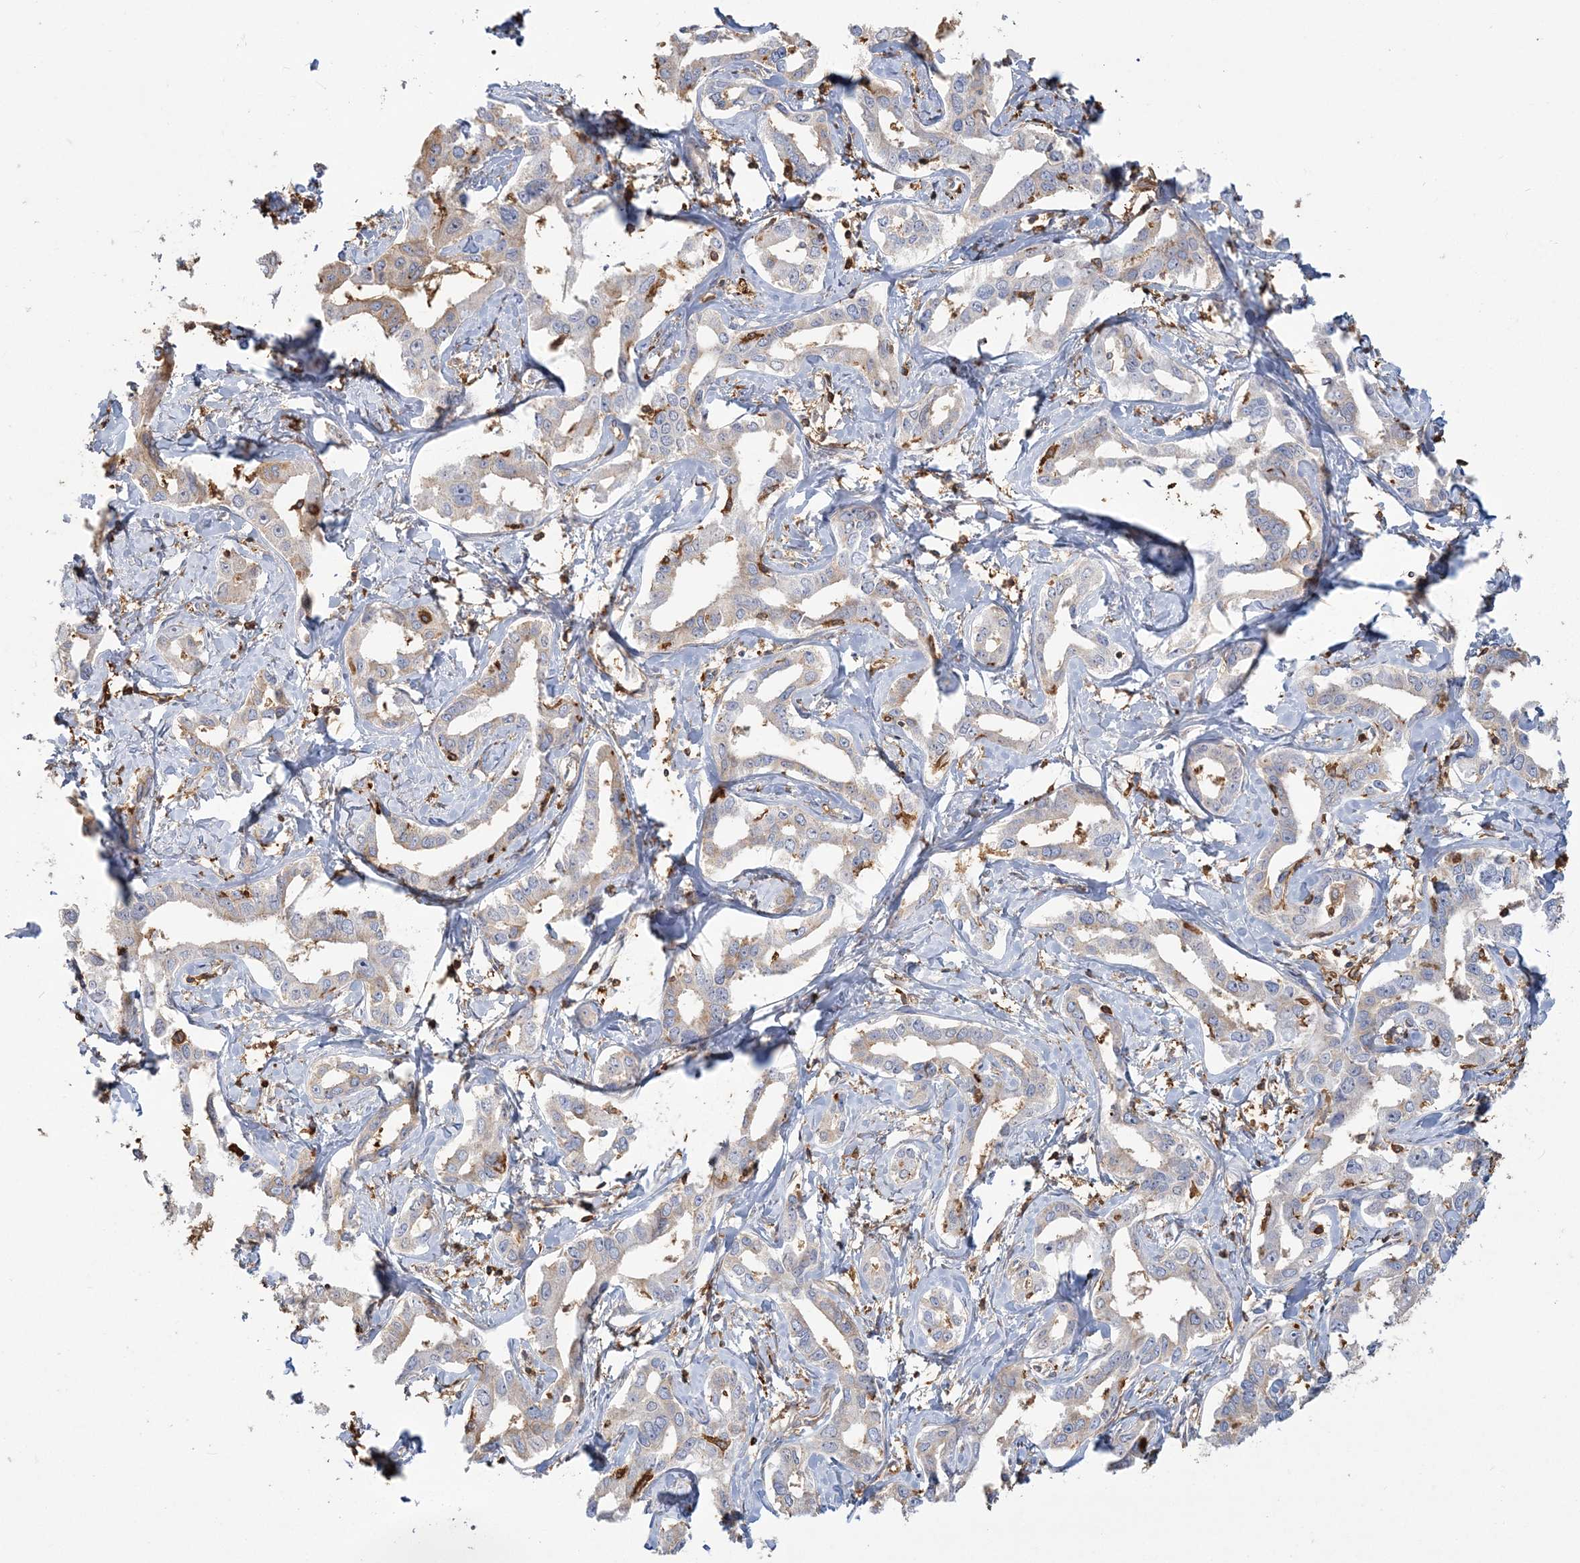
{"staining": {"intensity": "weak", "quantity": "<25%", "location": "cytoplasmic/membranous"}, "tissue": "liver cancer", "cell_type": "Tumor cells", "image_type": "cancer", "snomed": [{"axis": "morphology", "description": "Cholangiocarcinoma"}, {"axis": "topography", "description": "Liver"}], "caption": "Immunohistochemistry photomicrograph of neoplastic tissue: human liver cancer stained with DAB exhibits no significant protein expression in tumor cells.", "gene": "ANKS1A", "patient": {"sex": "male", "age": 59}}